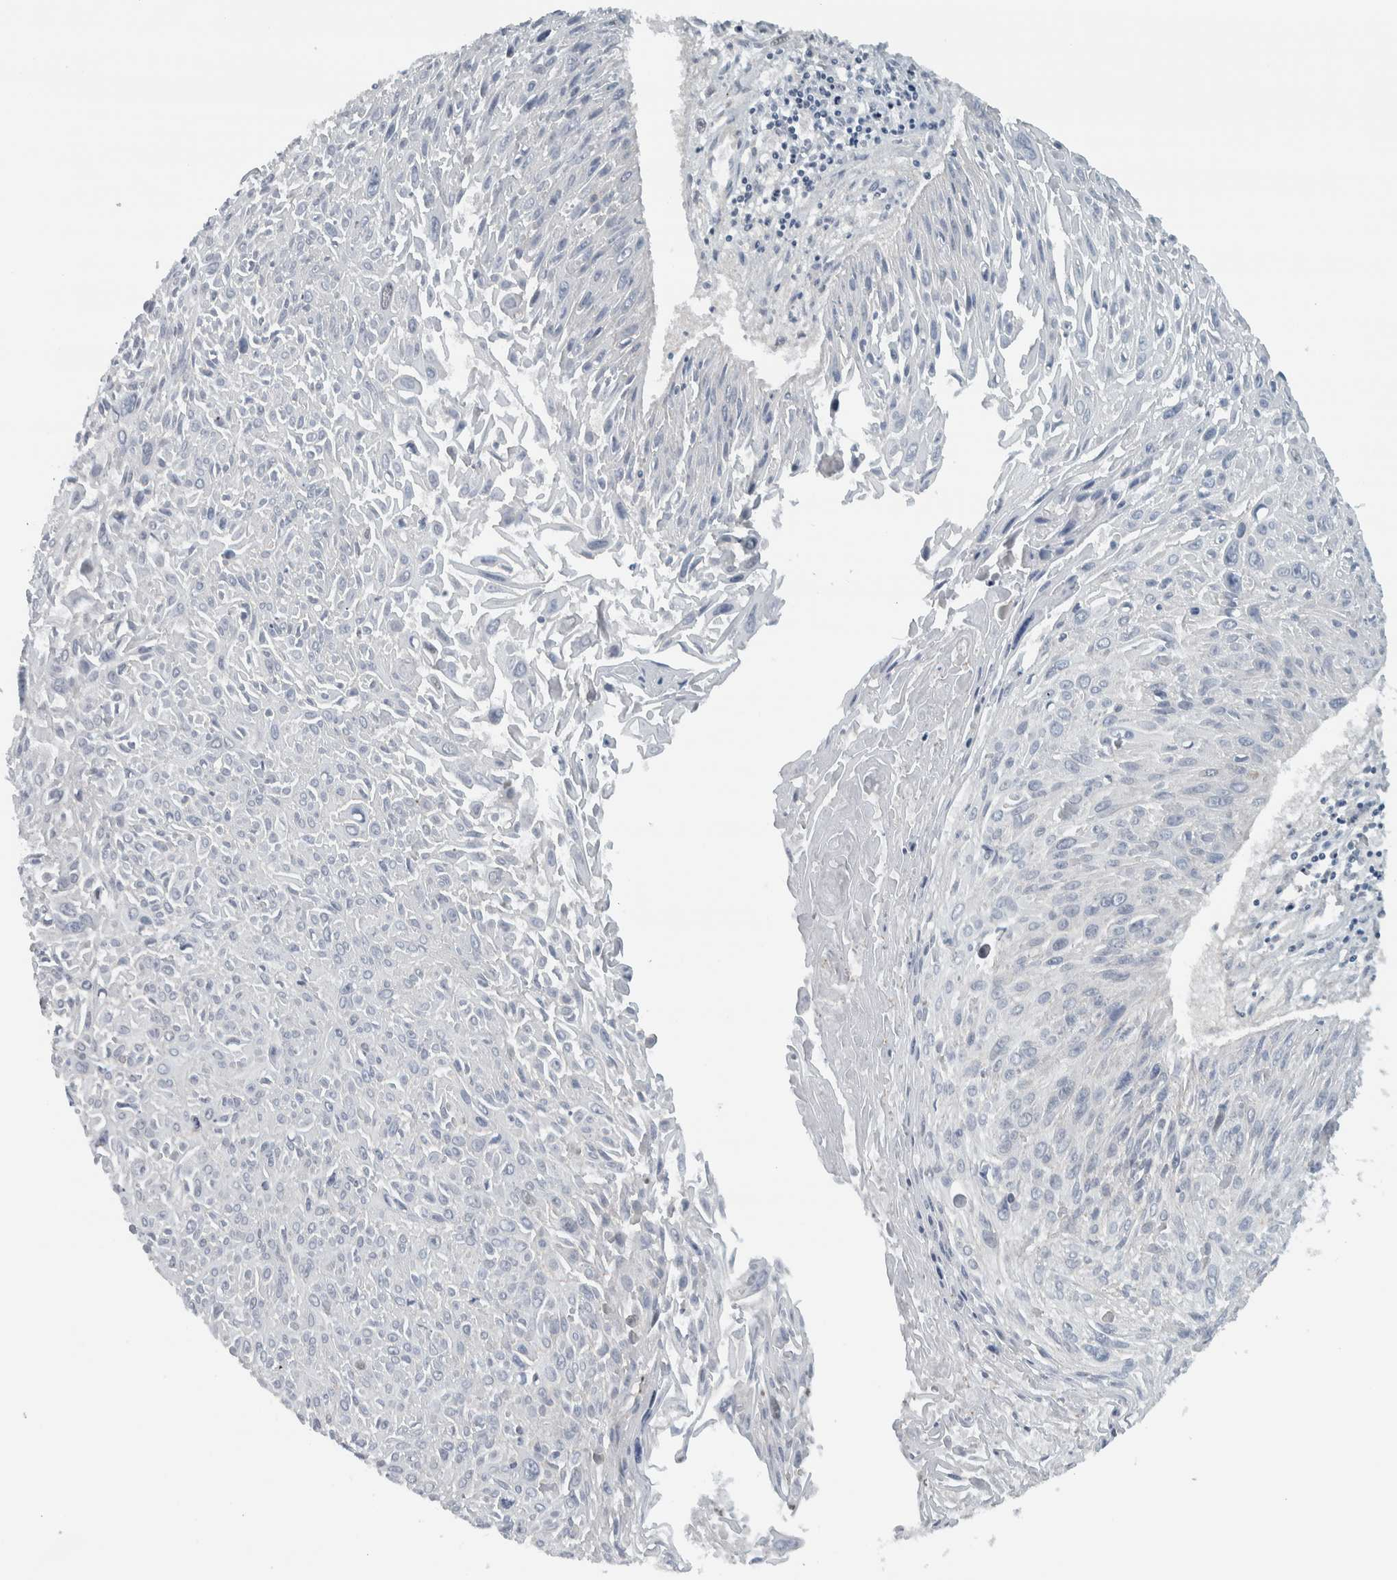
{"staining": {"intensity": "negative", "quantity": "none", "location": "none"}, "tissue": "cervical cancer", "cell_type": "Tumor cells", "image_type": "cancer", "snomed": [{"axis": "morphology", "description": "Squamous cell carcinoma, NOS"}, {"axis": "topography", "description": "Cervix"}], "caption": "Protein analysis of cervical cancer (squamous cell carcinoma) reveals no significant positivity in tumor cells.", "gene": "ADPRM", "patient": {"sex": "female", "age": 51}}